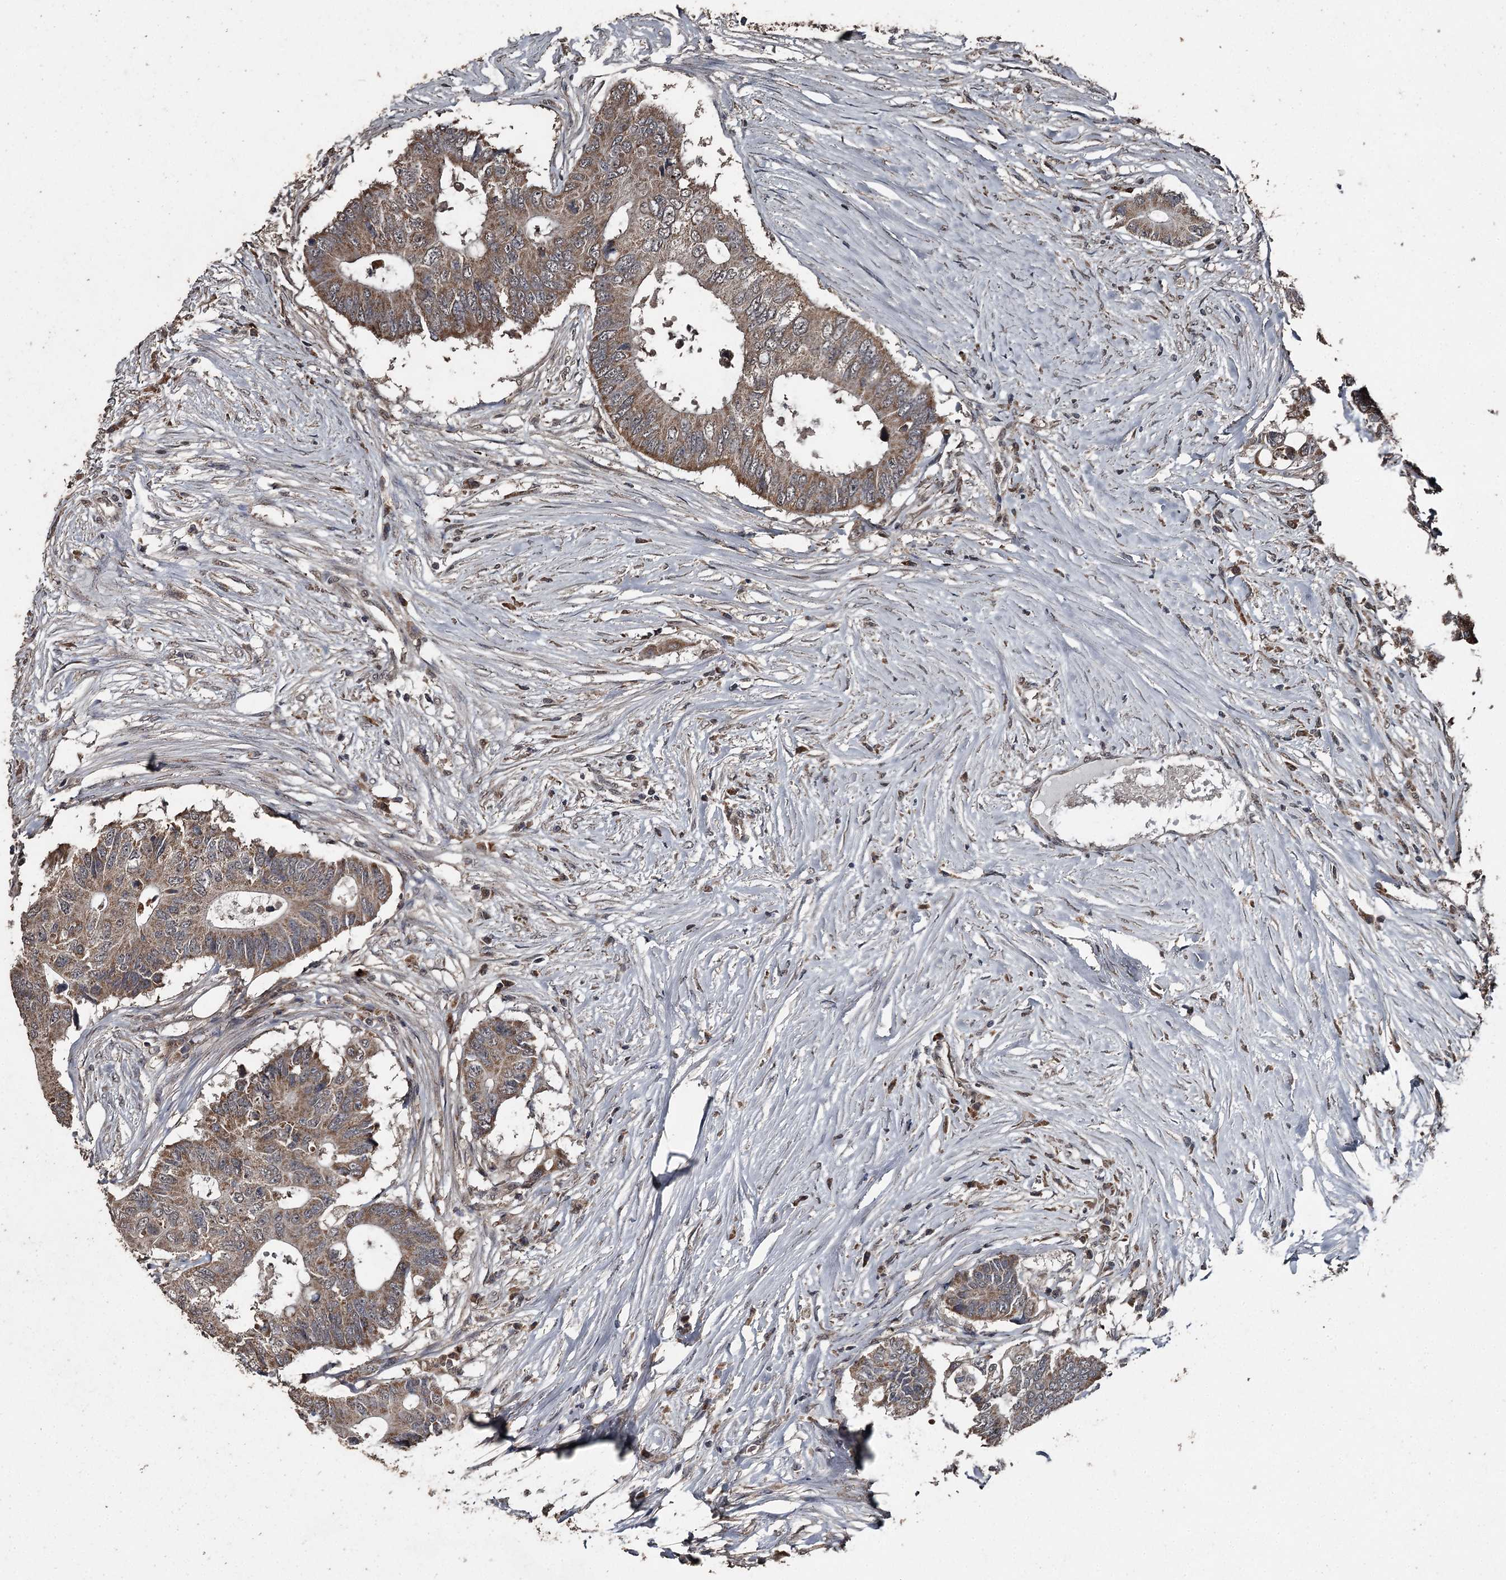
{"staining": {"intensity": "moderate", "quantity": ">75%", "location": "cytoplasmic/membranous"}, "tissue": "colorectal cancer", "cell_type": "Tumor cells", "image_type": "cancer", "snomed": [{"axis": "morphology", "description": "Adenocarcinoma, NOS"}, {"axis": "topography", "description": "Colon"}], "caption": "Protein expression analysis of human colorectal cancer (adenocarcinoma) reveals moderate cytoplasmic/membranous positivity in about >75% of tumor cells. (Brightfield microscopy of DAB IHC at high magnification).", "gene": "WIPI1", "patient": {"sex": "male", "age": 71}}